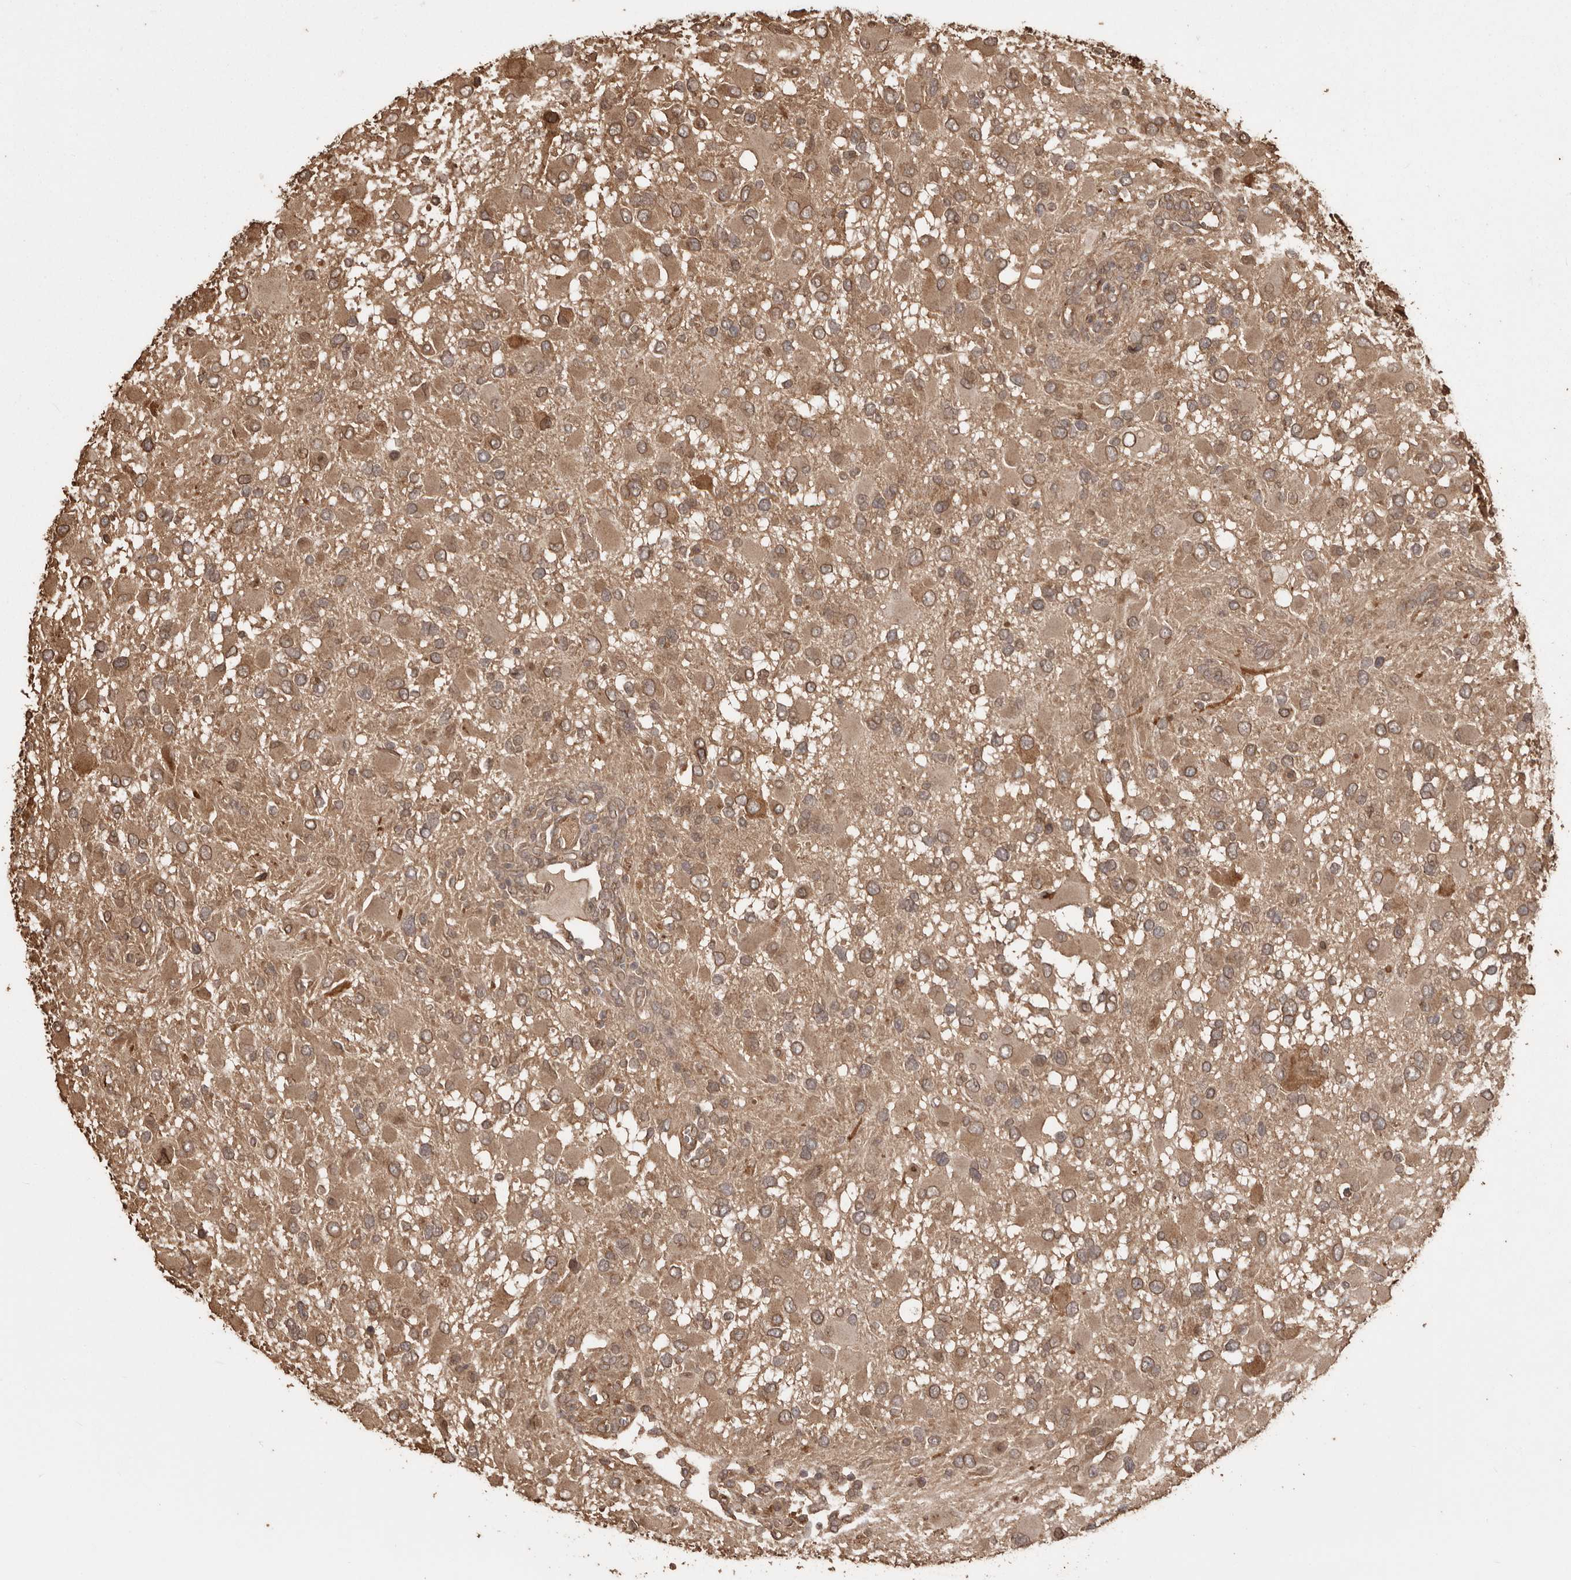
{"staining": {"intensity": "moderate", "quantity": ">75%", "location": "cytoplasmic/membranous,nuclear"}, "tissue": "glioma", "cell_type": "Tumor cells", "image_type": "cancer", "snomed": [{"axis": "morphology", "description": "Glioma, malignant, High grade"}, {"axis": "topography", "description": "Brain"}], "caption": "There is medium levels of moderate cytoplasmic/membranous and nuclear positivity in tumor cells of malignant glioma (high-grade), as demonstrated by immunohistochemical staining (brown color).", "gene": "NUP43", "patient": {"sex": "male", "age": 53}}